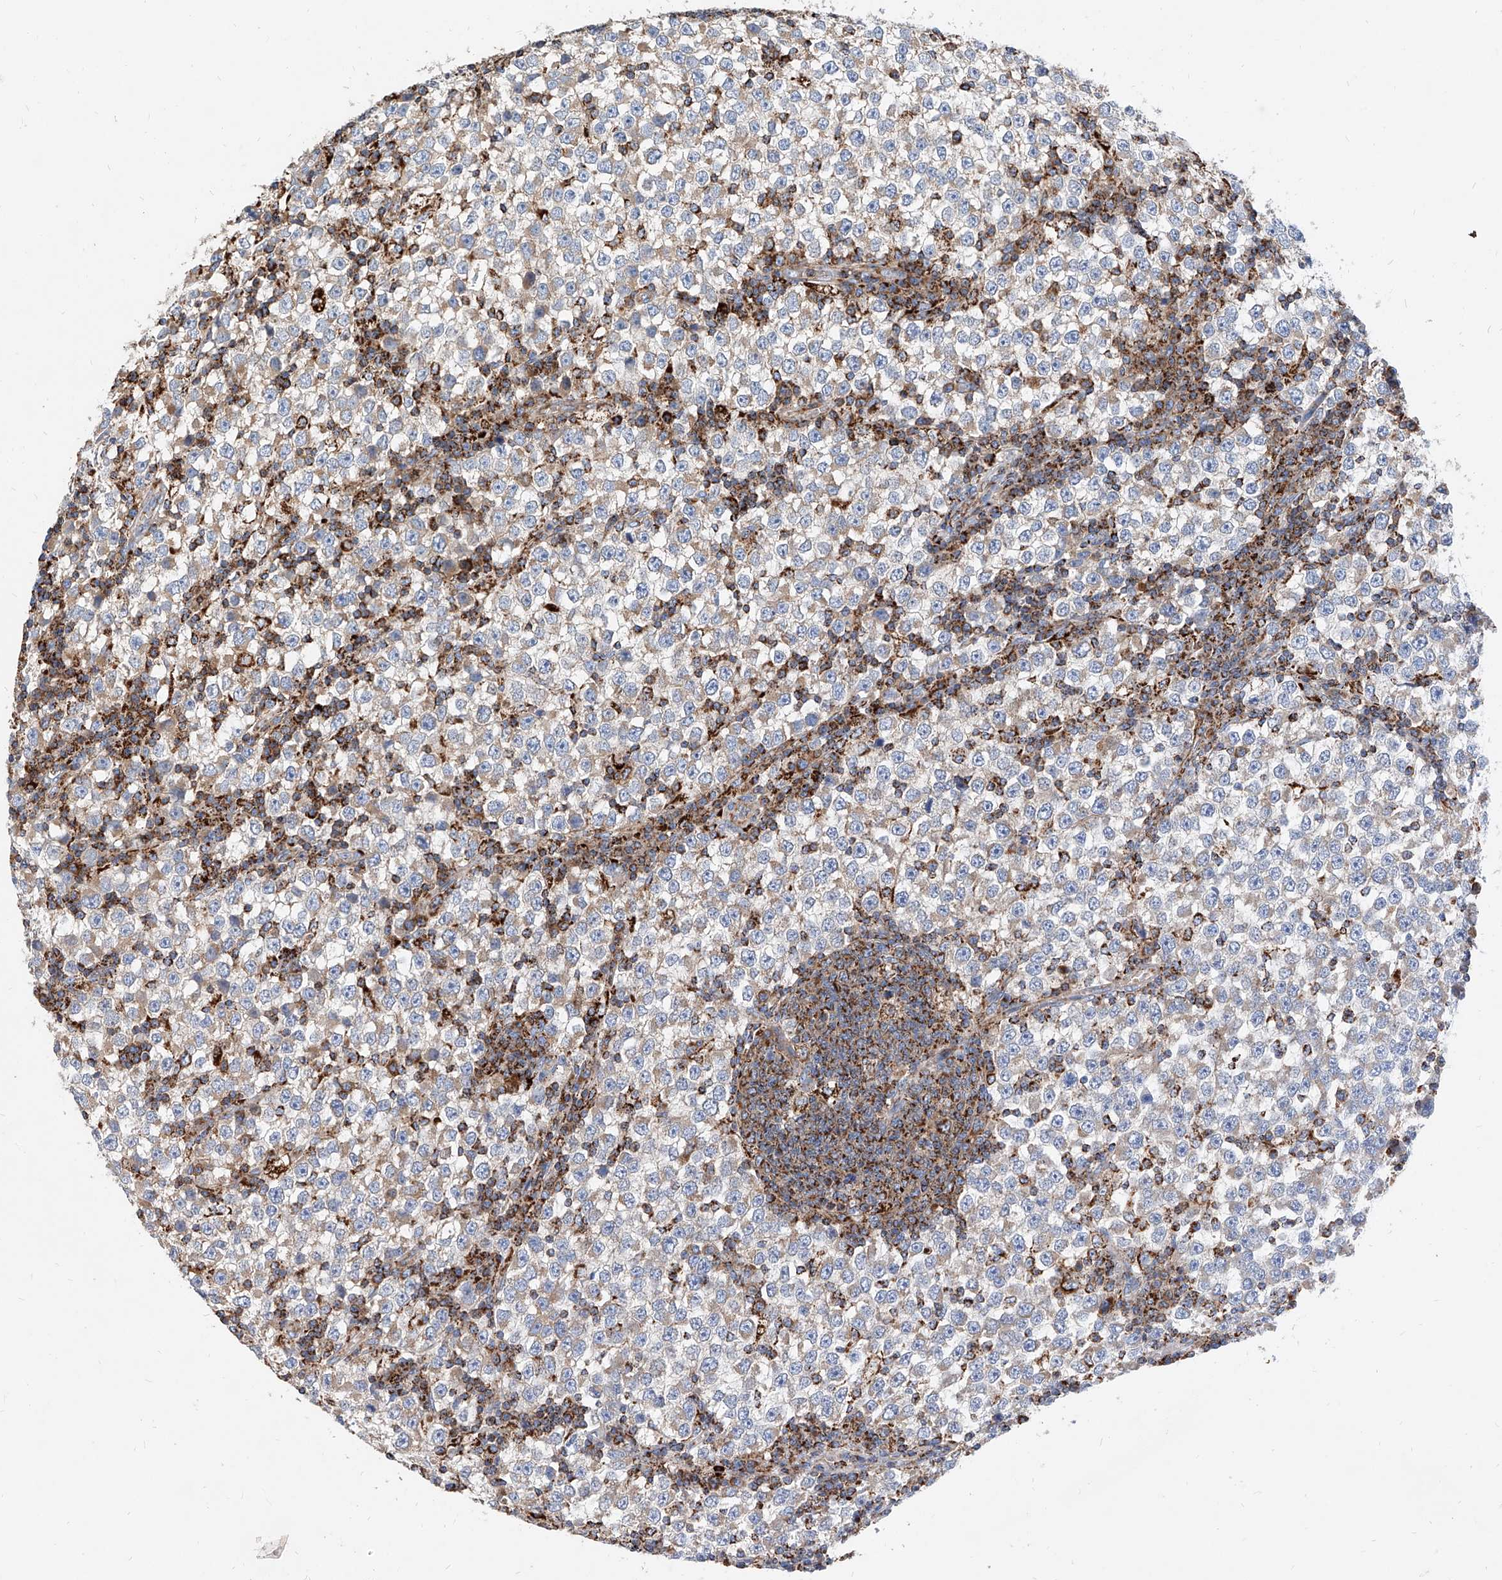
{"staining": {"intensity": "weak", "quantity": "<25%", "location": "cytoplasmic/membranous"}, "tissue": "testis cancer", "cell_type": "Tumor cells", "image_type": "cancer", "snomed": [{"axis": "morphology", "description": "Seminoma, NOS"}, {"axis": "topography", "description": "Testis"}], "caption": "Tumor cells are negative for protein expression in human testis seminoma. (DAB (3,3'-diaminobenzidine) IHC visualized using brightfield microscopy, high magnification).", "gene": "CPNE5", "patient": {"sex": "male", "age": 65}}